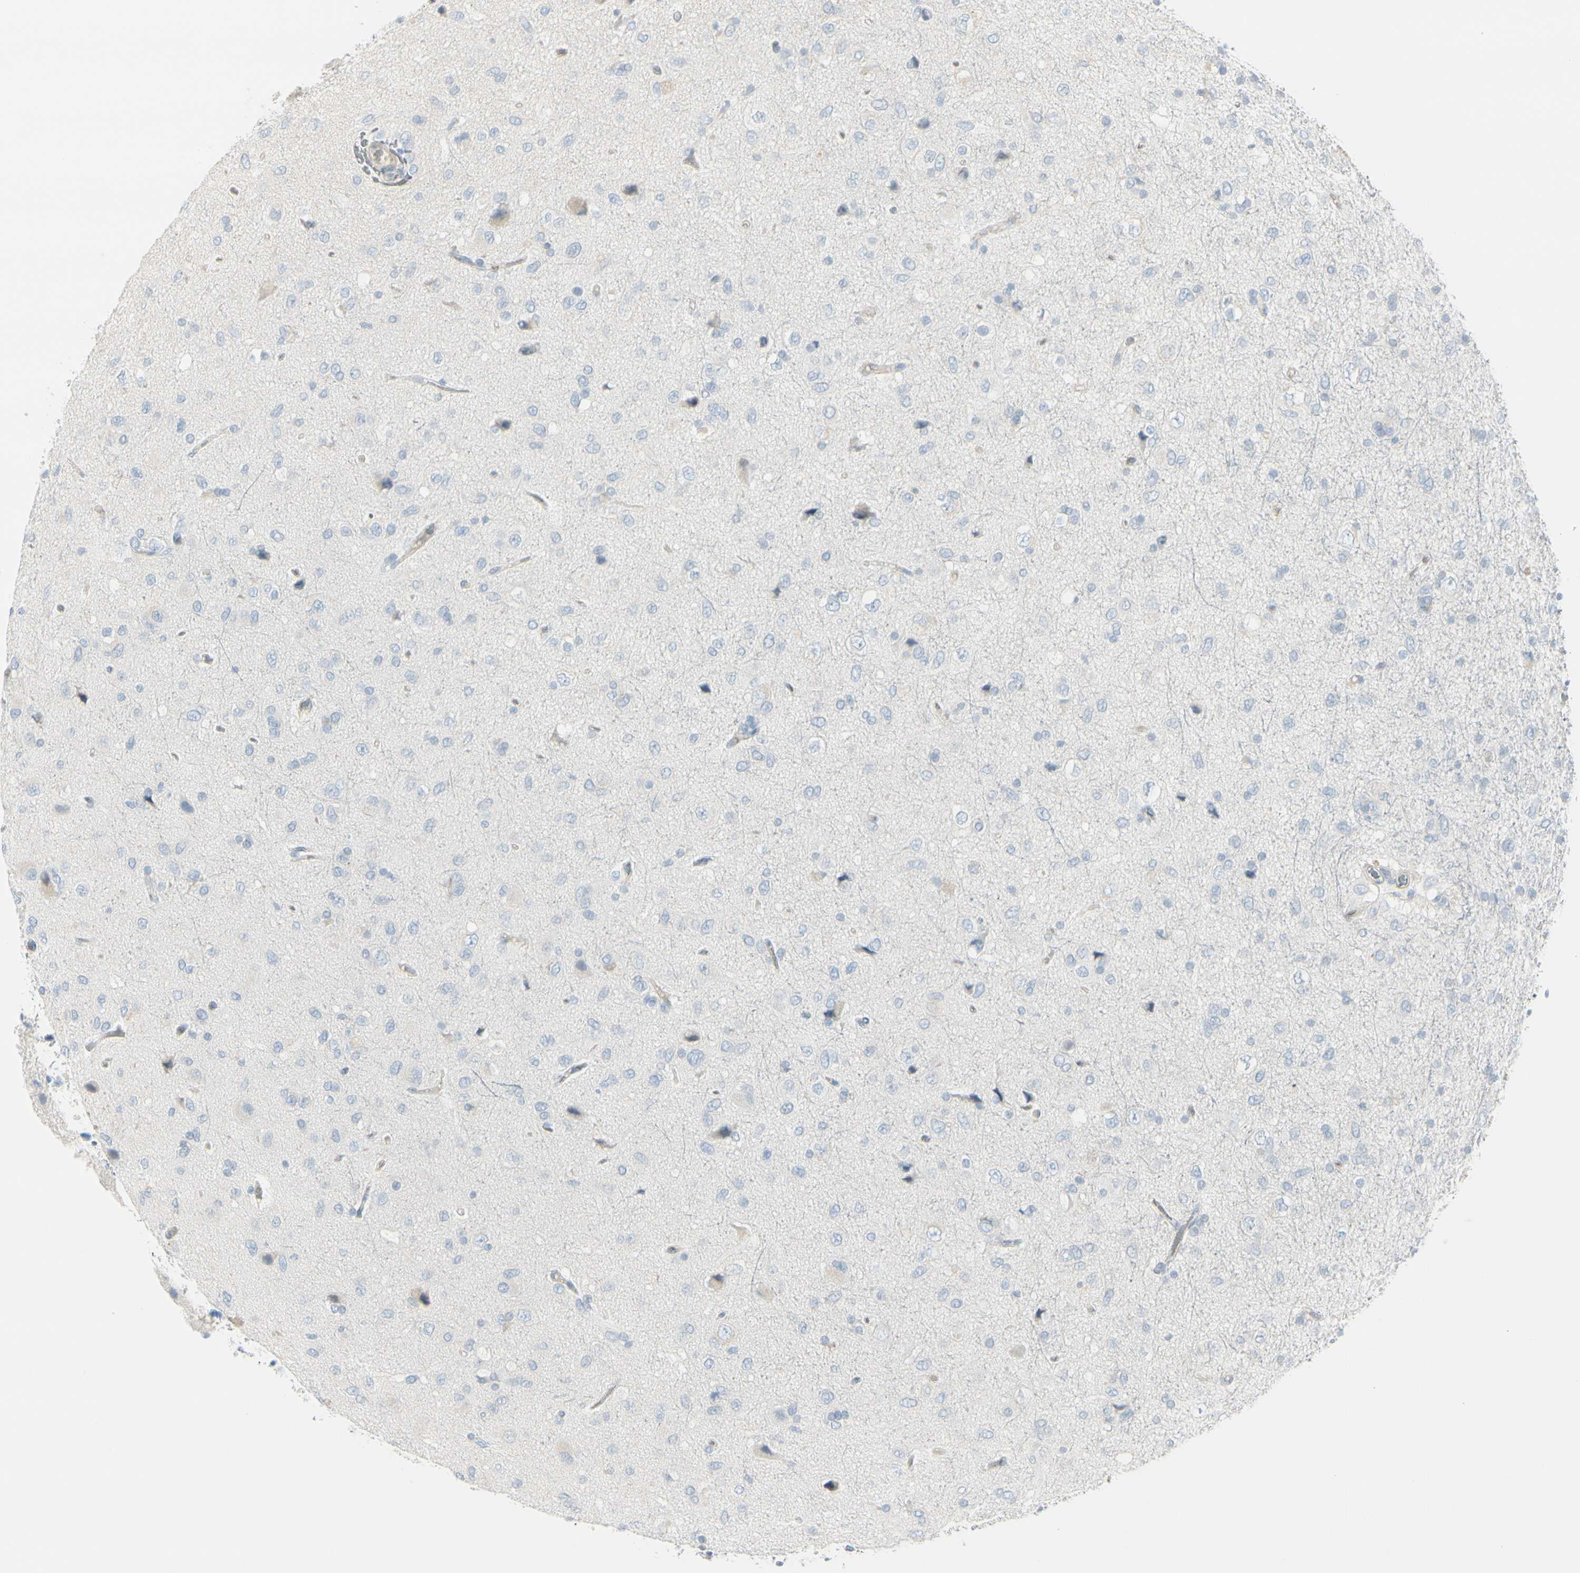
{"staining": {"intensity": "negative", "quantity": "none", "location": "none"}, "tissue": "glioma", "cell_type": "Tumor cells", "image_type": "cancer", "snomed": [{"axis": "morphology", "description": "Glioma, malignant, Low grade"}, {"axis": "topography", "description": "Brain"}], "caption": "IHC histopathology image of neoplastic tissue: human glioma stained with DAB (3,3'-diaminobenzidine) displays no significant protein positivity in tumor cells.", "gene": "CDHR5", "patient": {"sex": "male", "age": 77}}